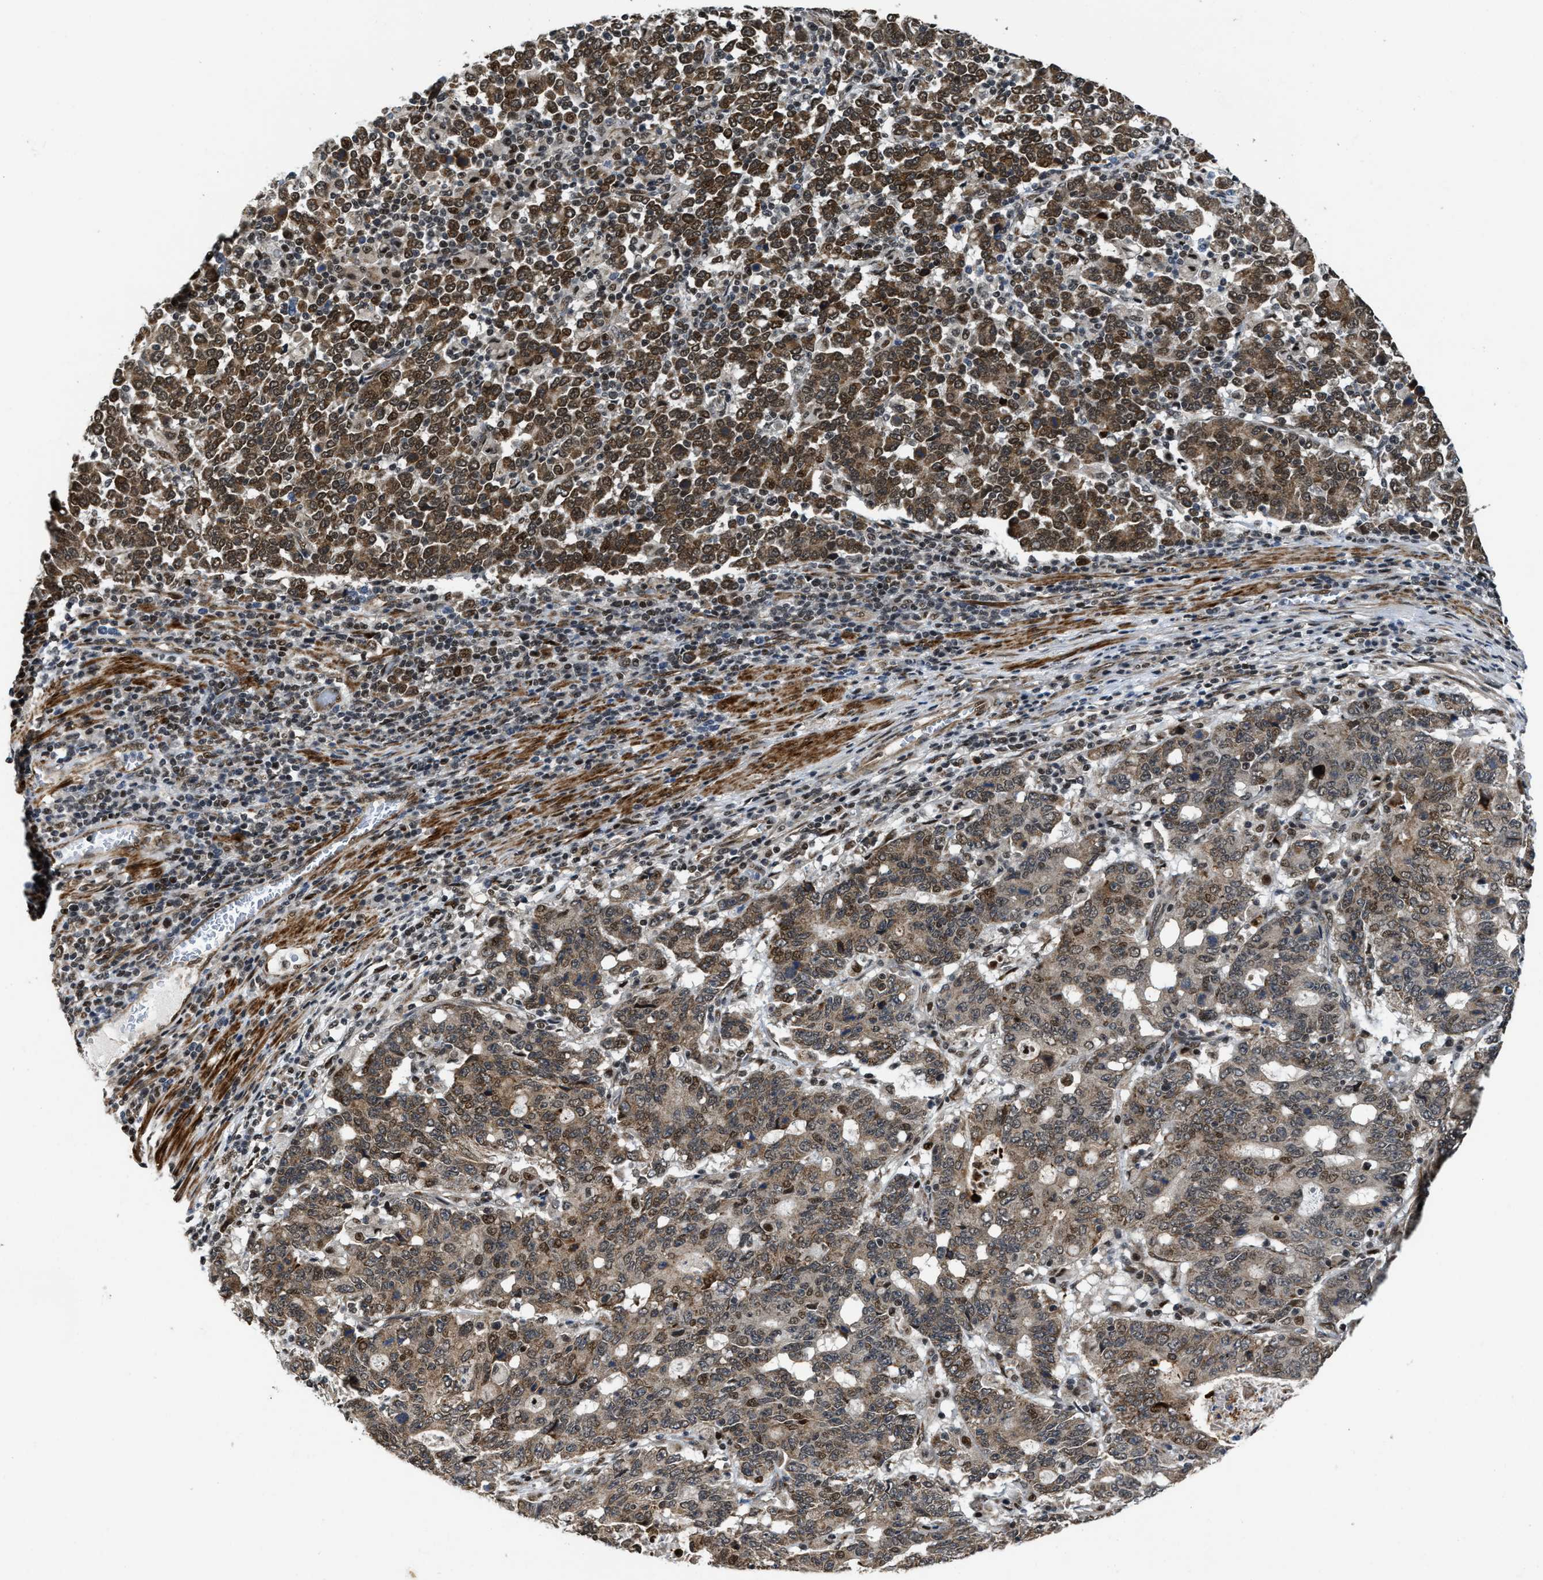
{"staining": {"intensity": "moderate", "quantity": ">75%", "location": "cytoplasmic/membranous,nuclear"}, "tissue": "stomach cancer", "cell_type": "Tumor cells", "image_type": "cancer", "snomed": [{"axis": "morphology", "description": "Adenocarcinoma, NOS"}, {"axis": "topography", "description": "Stomach, upper"}], "caption": "Immunohistochemistry (IHC) histopathology image of neoplastic tissue: stomach adenocarcinoma stained using immunohistochemistry (IHC) reveals medium levels of moderate protein expression localized specifically in the cytoplasmic/membranous and nuclear of tumor cells, appearing as a cytoplasmic/membranous and nuclear brown color.", "gene": "ZNF250", "patient": {"sex": "male", "age": 69}}